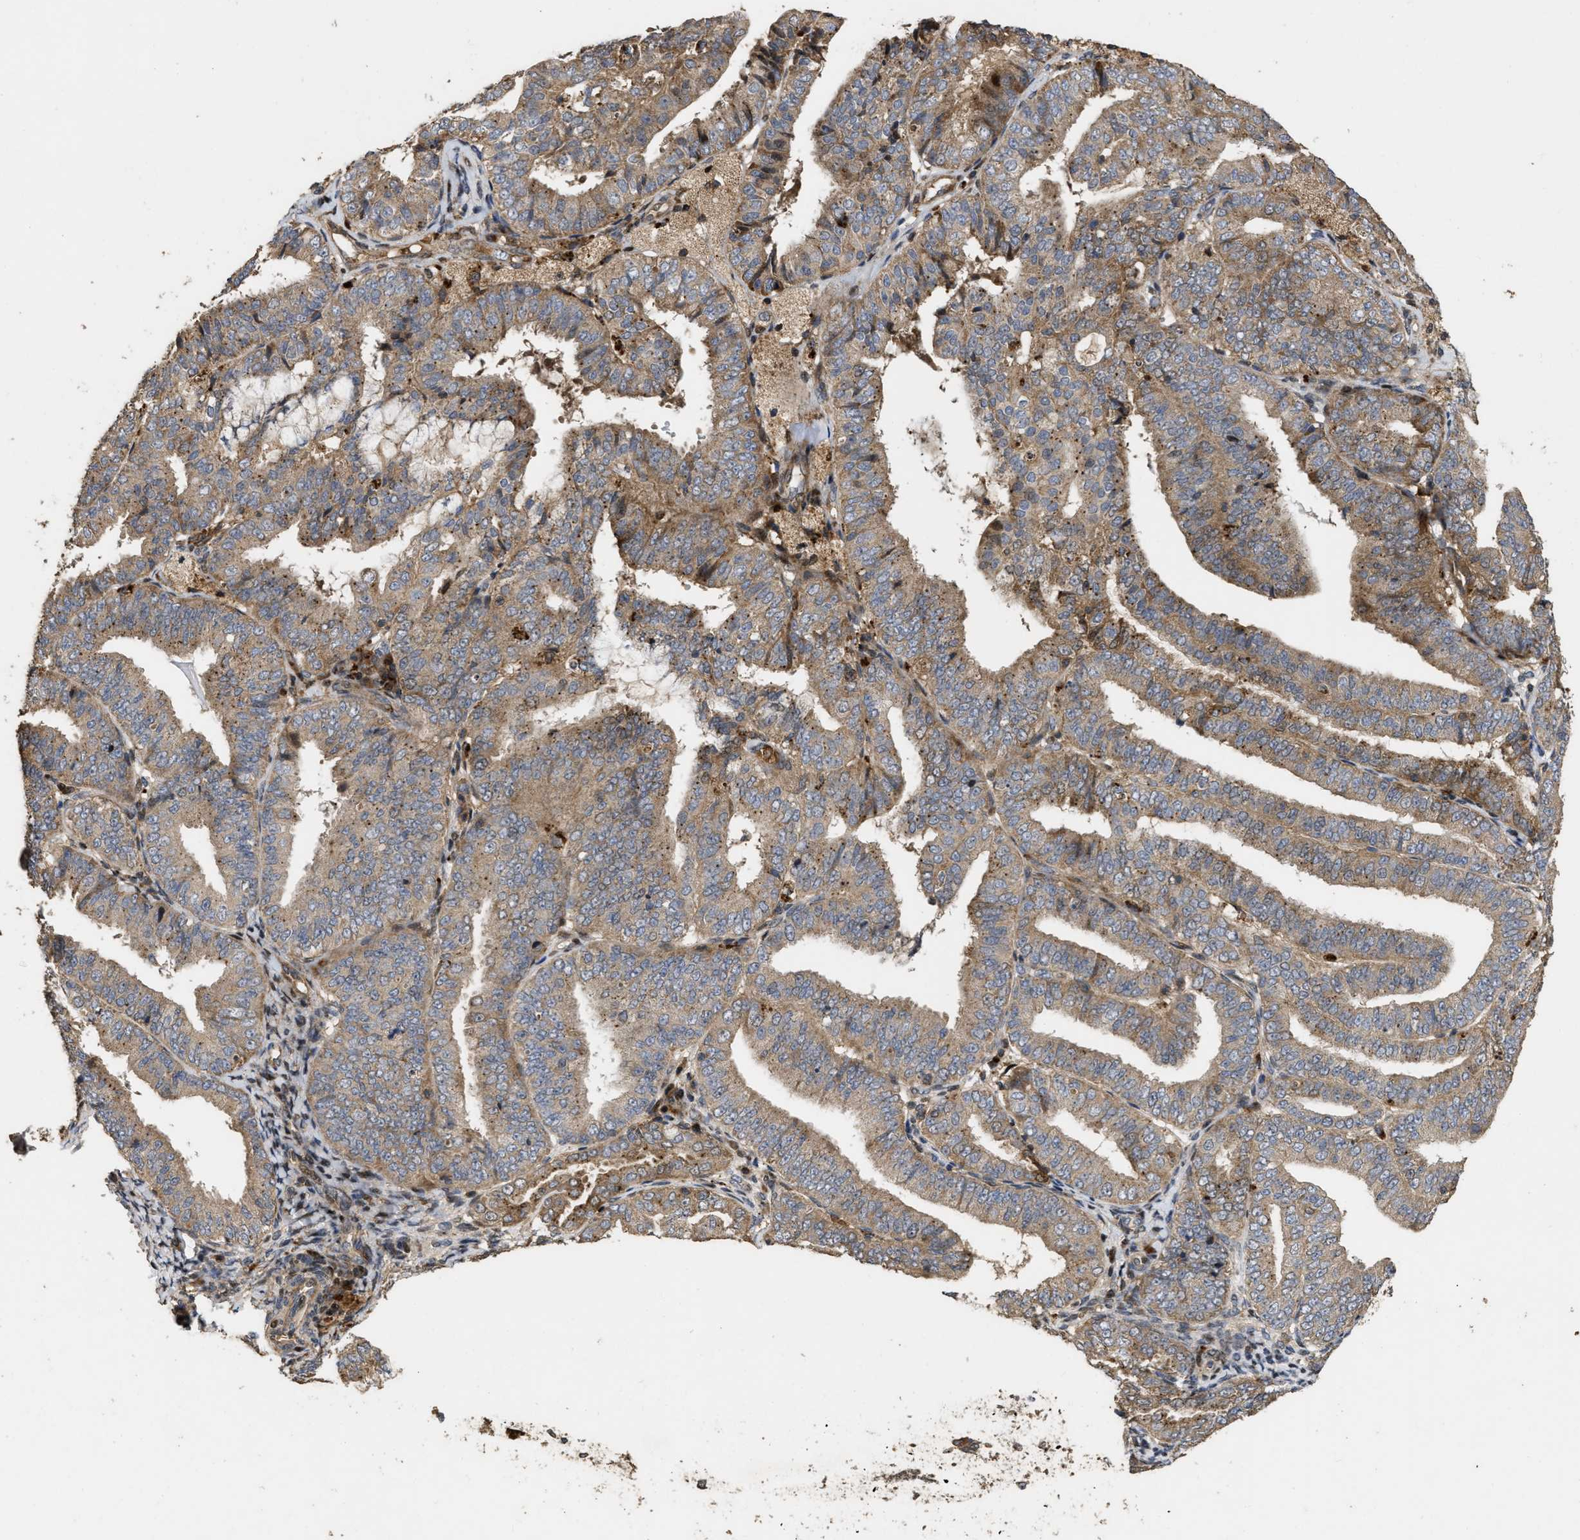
{"staining": {"intensity": "moderate", "quantity": "25%-75%", "location": "cytoplasmic/membranous"}, "tissue": "endometrial cancer", "cell_type": "Tumor cells", "image_type": "cancer", "snomed": [{"axis": "morphology", "description": "Adenocarcinoma, NOS"}, {"axis": "topography", "description": "Endometrium"}], "caption": "Brown immunohistochemical staining in human endometrial cancer displays moderate cytoplasmic/membranous positivity in about 25%-75% of tumor cells.", "gene": "CBR3", "patient": {"sex": "female", "age": 63}}